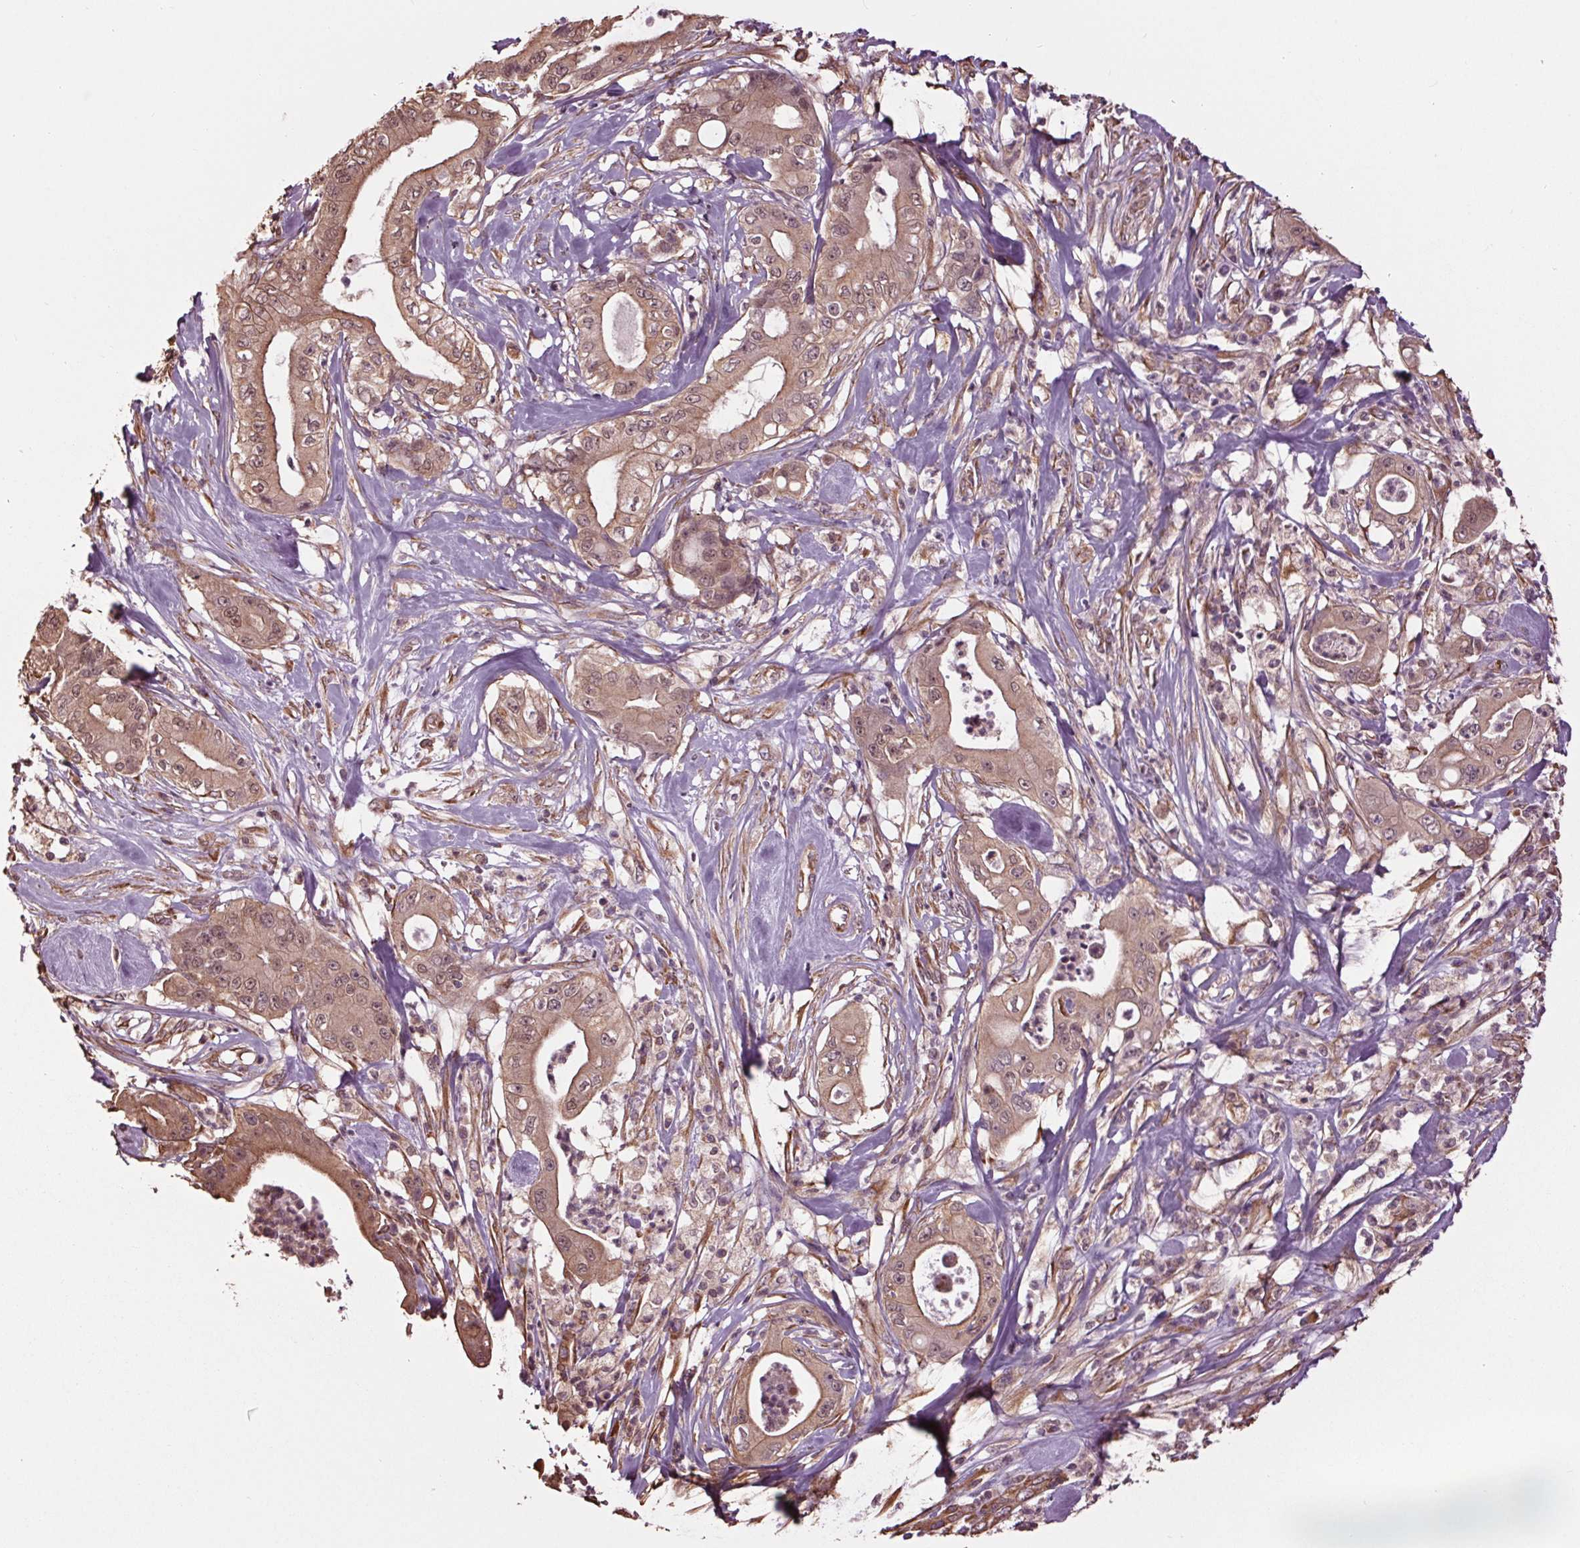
{"staining": {"intensity": "moderate", "quantity": ">75%", "location": "cytoplasmic/membranous"}, "tissue": "pancreatic cancer", "cell_type": "Tumor cells", "image_type": "cancer", "snomed": [{"axis": "morphology", "description": "Adenocarcinoma, NOS"}, {"axis": "topography", "description": "Pancreas"}], "caption": "High-power microscopy captured an immunohistochemistry photomicrograph of adenocarcinoma (pancreatic), revealing moderate cytoplasmic/membranous expression in approximately >75% of tumor cells. The protein is shown in brown color, while the nuclei are stained blue.", "gene": "RNPEP", "patient": {"sex": "male", "age": 71}}